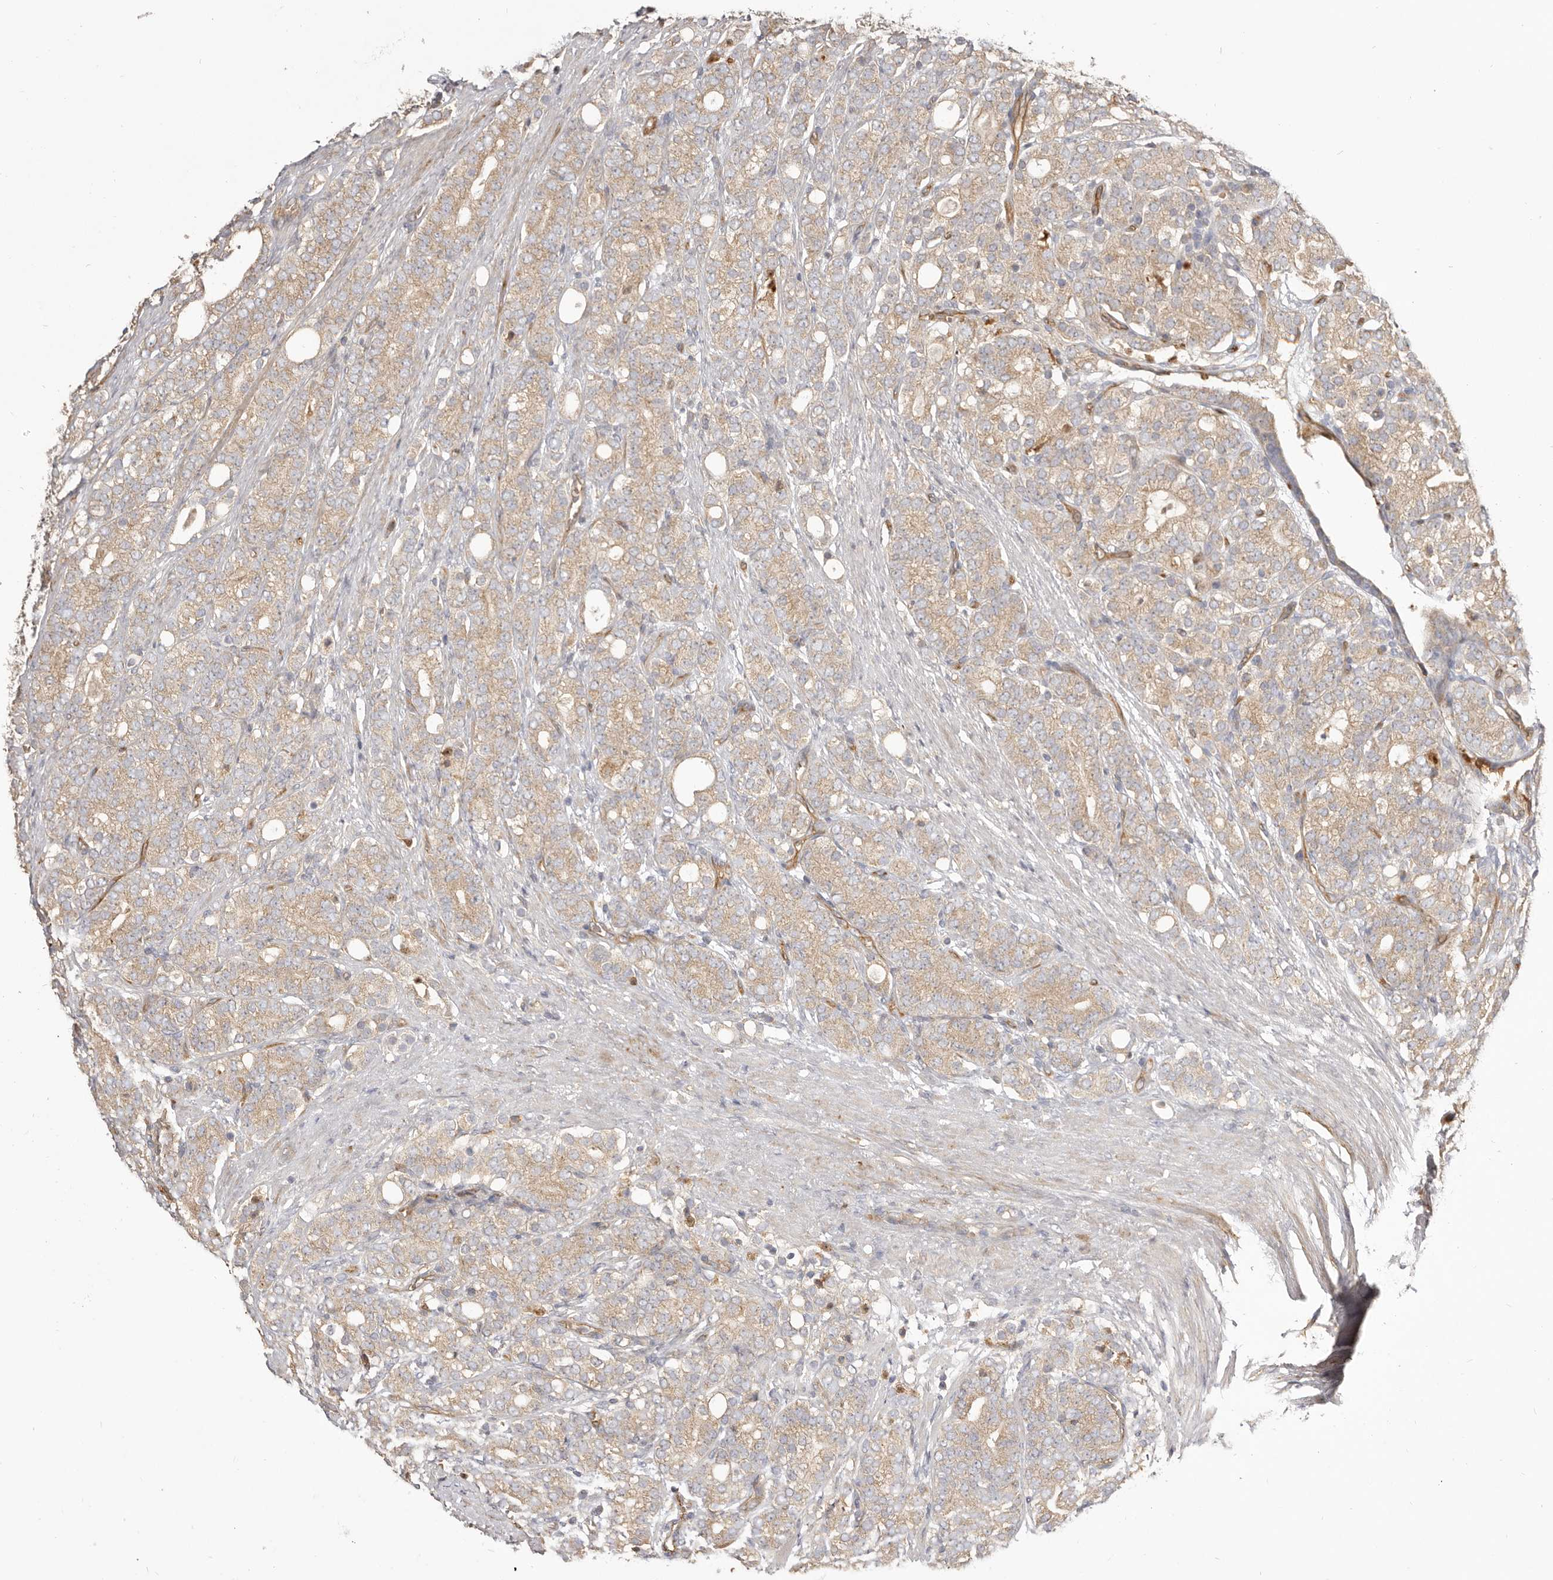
{"staining": {"intensity": "weak", "quantity": ">75%", "location": "cytoplasmic/membranous"}, "tissue": "prostate cancer", "cell_type": "Tumor cells", "image_type": "cancer", "snomed": [{"axis": "morphology", "description": "Adenocarcinoma, High grade"}, {"axis": "topography", "description": "Prostate"}], "caption": "A low amount of weak cytoplasmic/membranous positivity is identified in about >75% of tumor cells in prostate cancer tissue. (brown staining indicates protein expression, while blue staining denotes nuclei).", "gene": "ADAMTS9", "patient": {"sex": "male", "age": 57}}